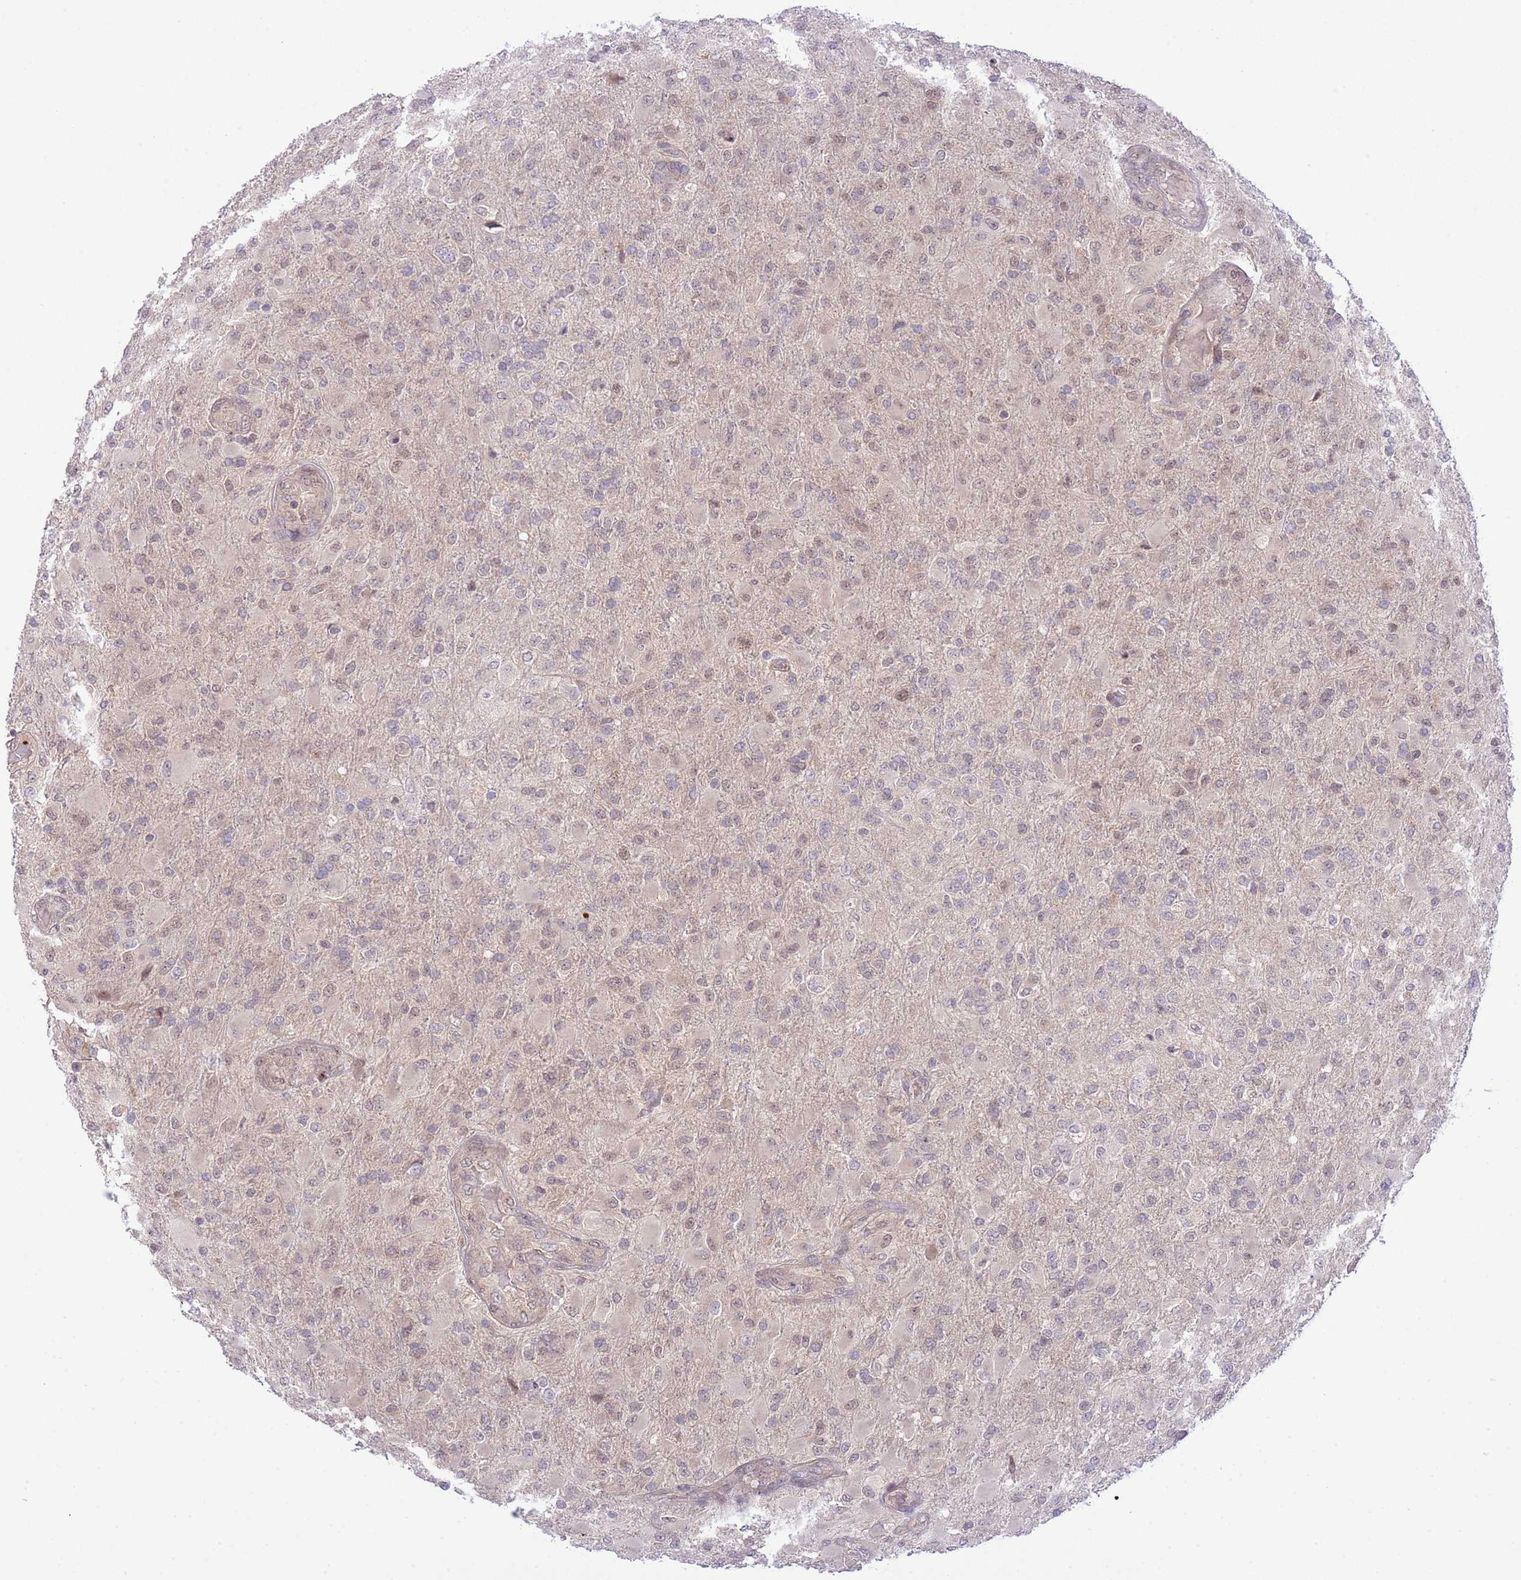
{"staining": {"intensity": "weak", "quantity": "<25%", "location": "cytoplasmic/membranous,nuclear"}, "tissue": "glioma", "cell_type": "Tumor cells", "image_type": "cancer", "snomed": [{"axis": "morphology", "description": "Glioma, malignant, Low grade"}, {"axis": "topography", "description": "Brain"}], "caption": "Immunohistochemistry of human malignant low-grade glioma displays no staining in tumor cells.", "gene": "CHD1", "patient": {"sex": "male", "age": 65}}